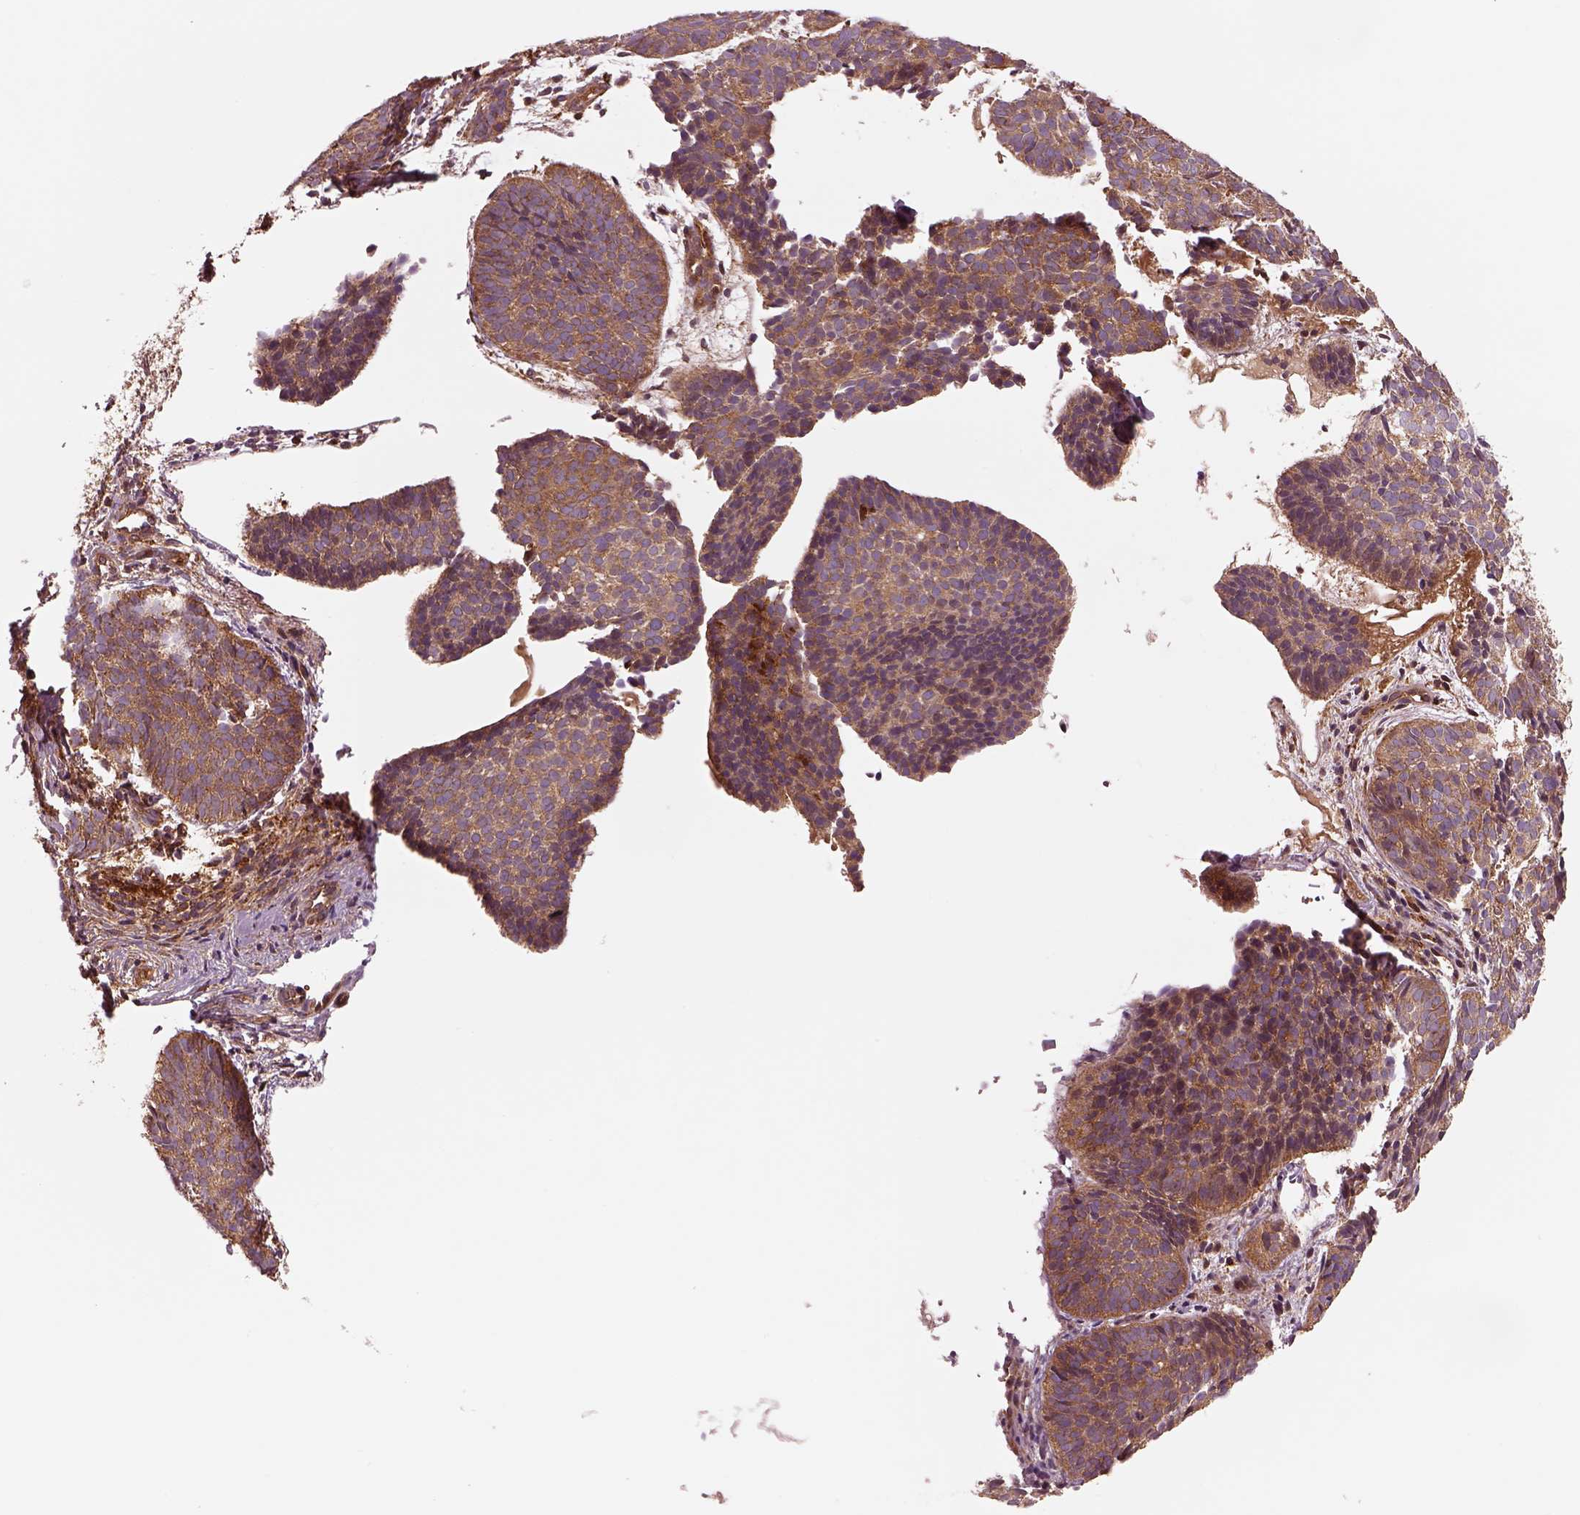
{"staining": {"intensity": "moderate", "quantity": "25%-75%", "location": "cytoplasmic/membranous"}, "tissue": "skin cancer", "cell_type": "Tumor cells", "image_type": "cancer", "snomed": [{"axis": "morphology", "description": "Basal cell carcinoma"}, {"axis": "topography", "description": "Skin"}], "caption": "Tumor cells reveal medium levels of moderate cytoplasmic/membranous positivity in approximately 25%-75% of cells in skin cancer.", "gene": "WASHC2A", "patient": {"sex": "male", "age": 57}}